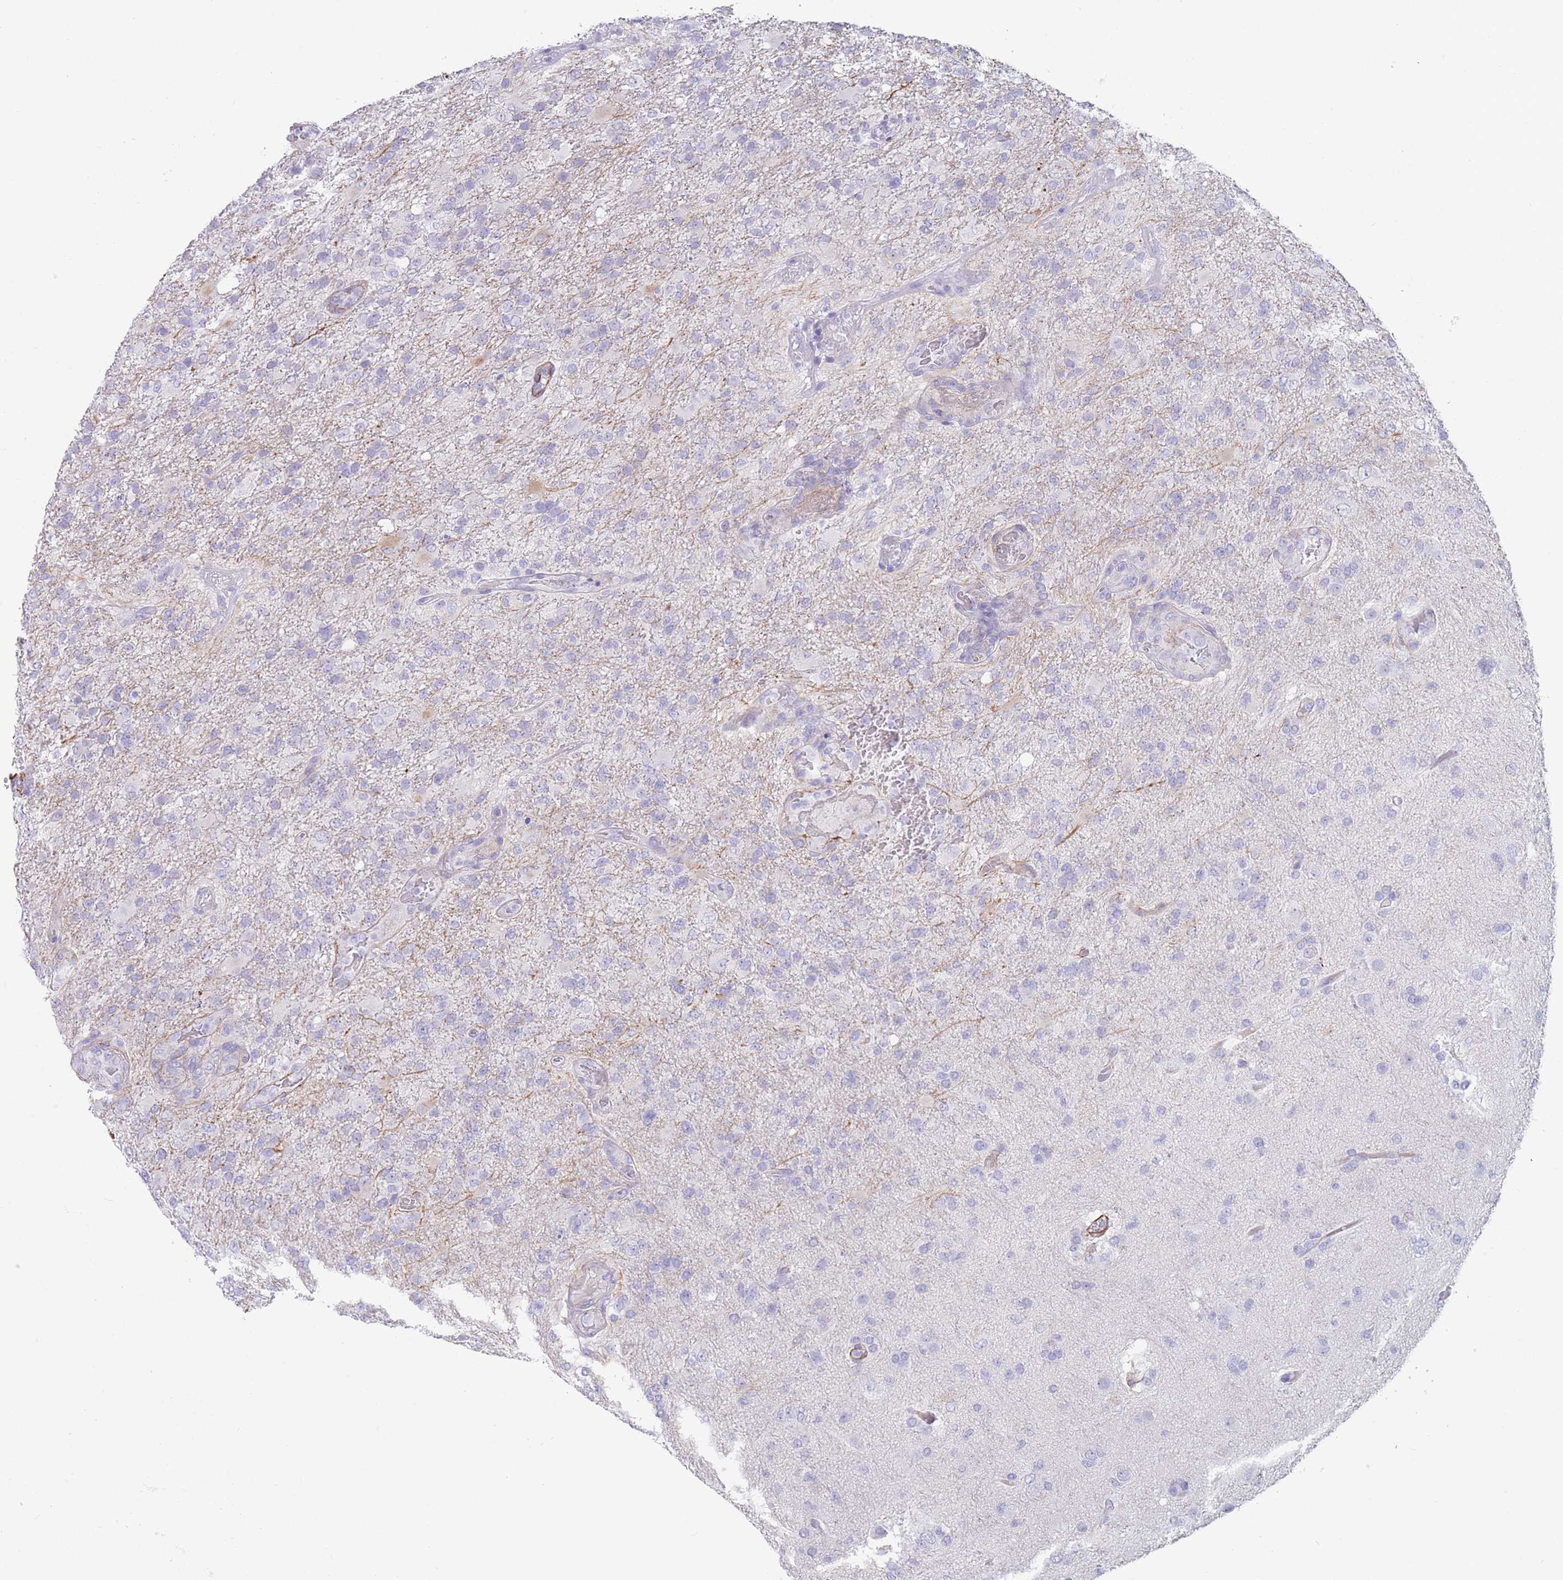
{"staining": {"intensity": "negative", "quantity": "none", "location": "none"}, "tissue": "glioma", "cell_type": "Tumor cells", "image_type": "cancer", "snomed": [{"axis": "morphology", "description": "Glioma, malignant, High grade"}, {"axis": "topography", "description": "Brain"}], "caption": "Tumor cells are negative for protein expression in human glioma.", "gene": "FPGS", "patient": {"sex": "female", "age": 74}}